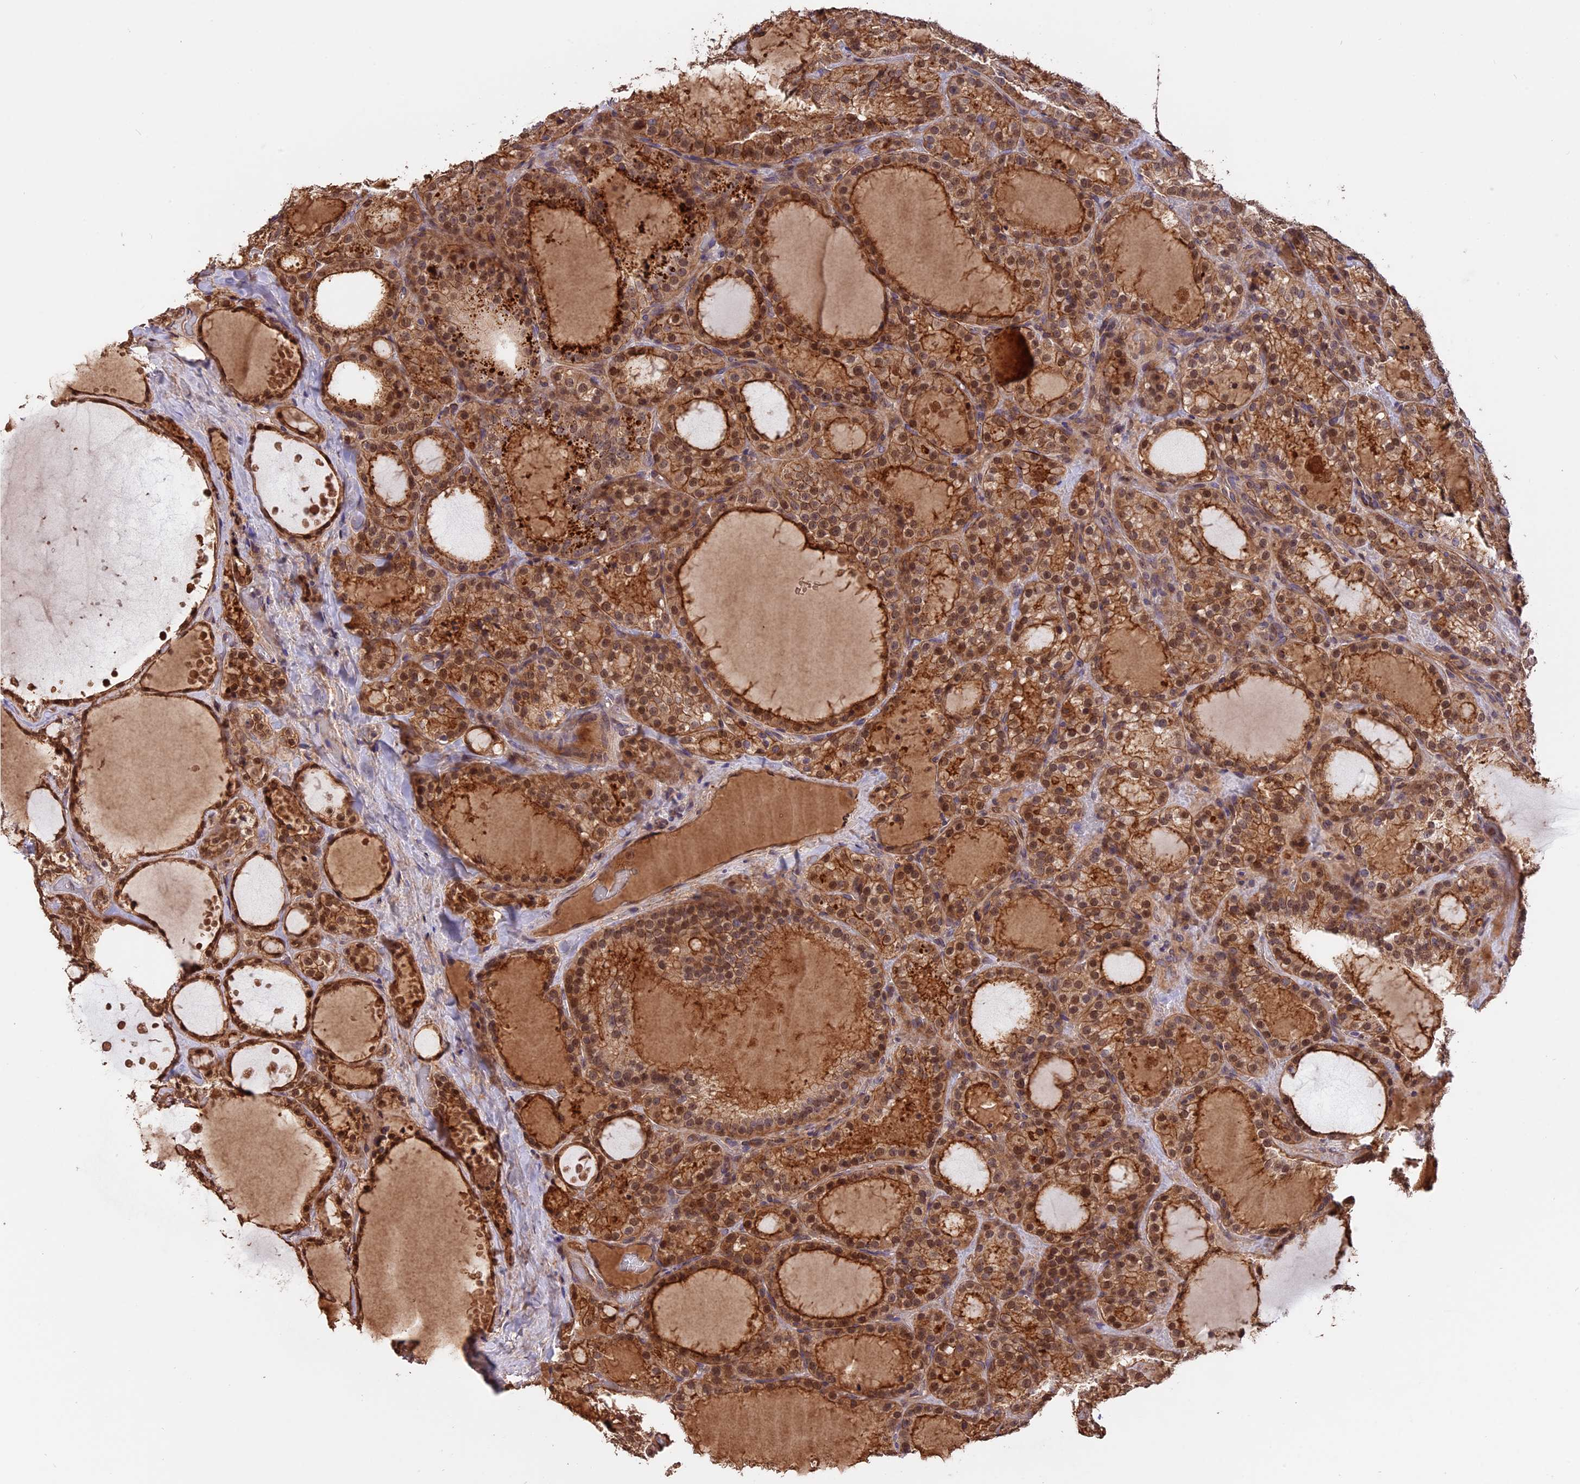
{"staining": {"intensity": "moderate", "quantity": ">75%", "location": "cytoplasmic/membranous,nuclear"}, "tissue": "thyroid cancer", "cell_type": "Tumor cells", "image_type": "cancer", "snomed": [{"axis": "morphology", "description": "Papillary adenocarcinoma, NOS"}, {"axis": "topography", "description": "Thyroid gland"}], "caption": "High-magnification brightfield microscopy of papillary adenocarcinoma (thyroid) stained with DAB (brown) and counterstained with hematoxylin (blue). tumor cells exhibit moderate cytoplasmic/membranous and nuclear staining is seen in about>75% of cells.", "gene": "RASAL1", "patient": {"sex": "male", "age": 77}}